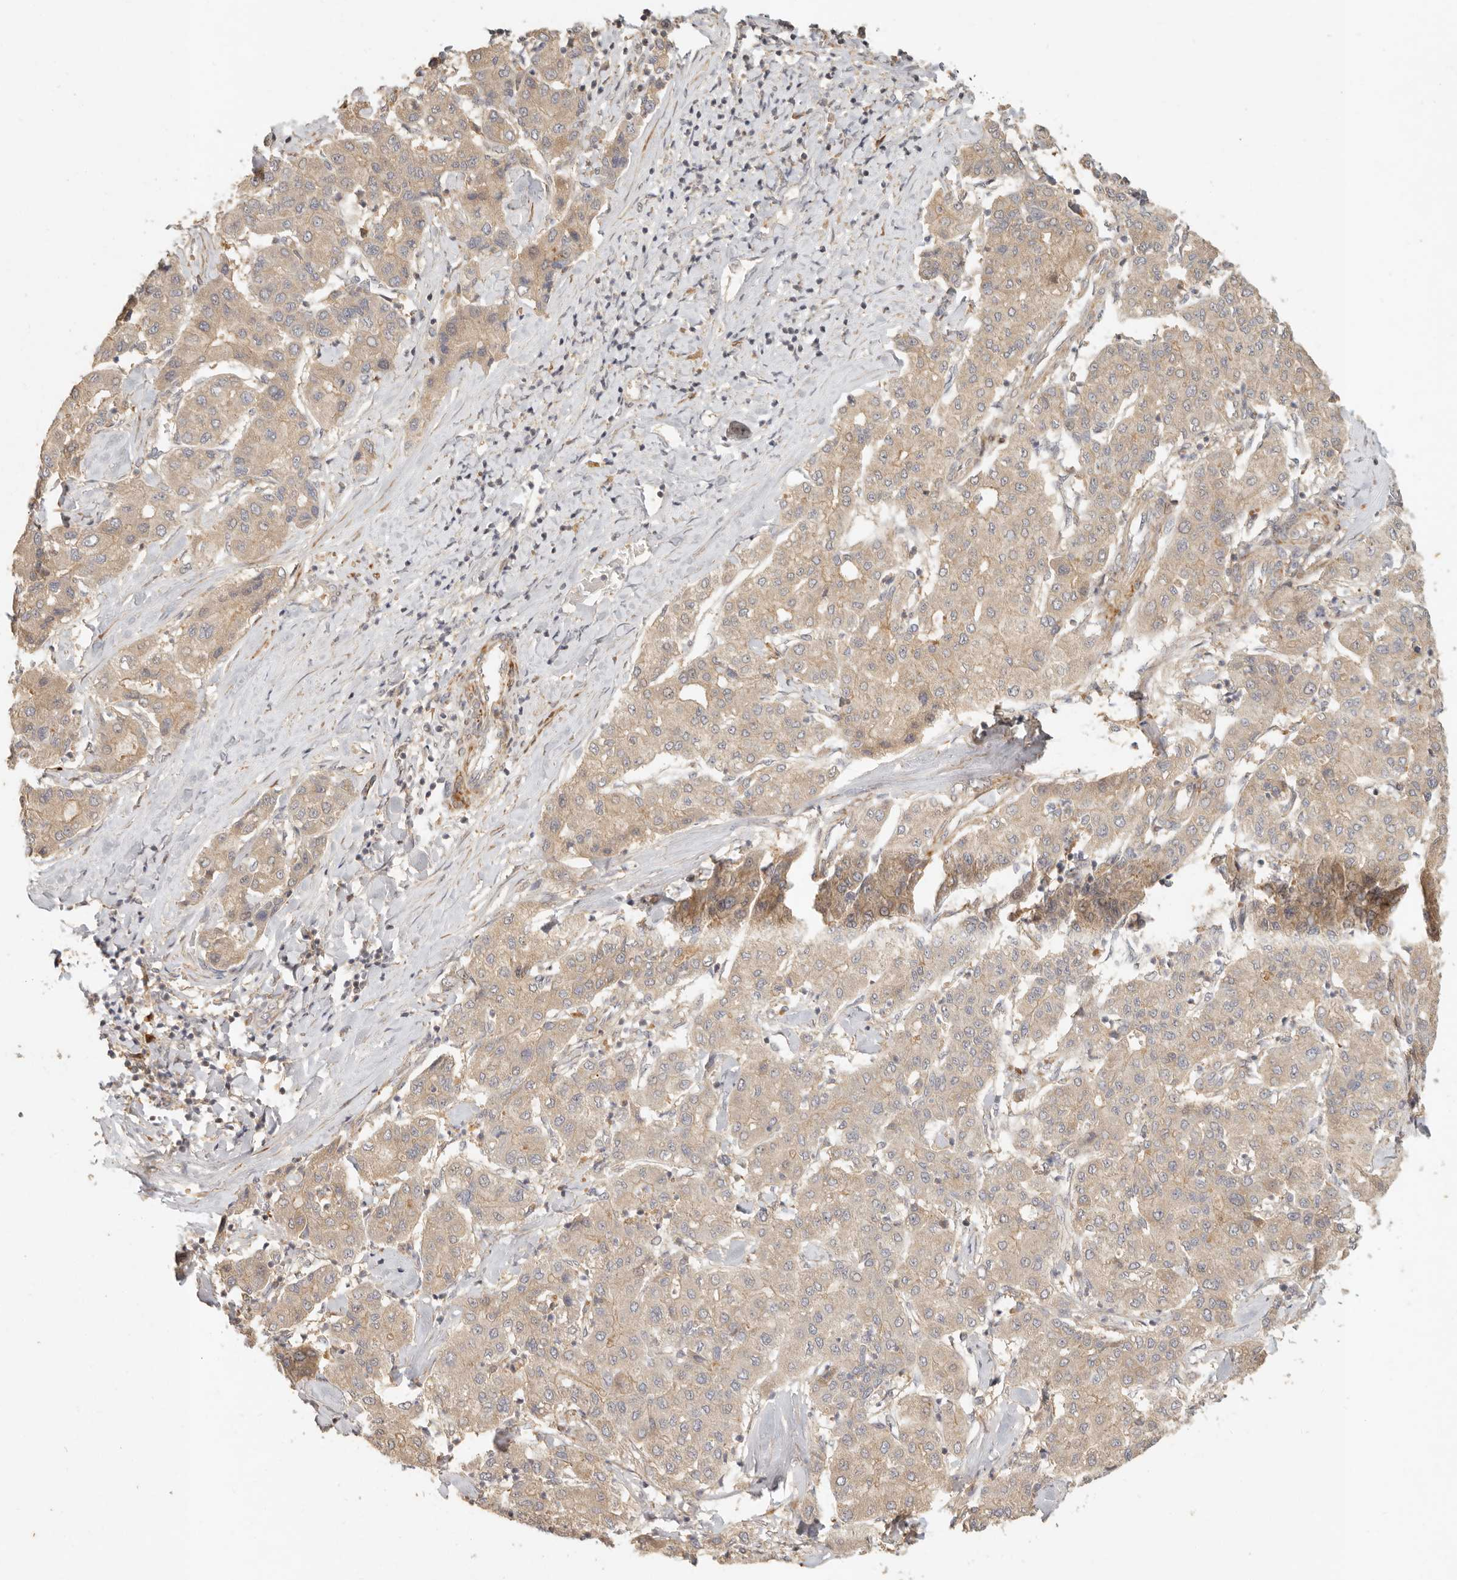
{"staining": {"intensity": "weak", "quantity": ">75%", "location": "cytoplasmic/membranous"}, "tissue": "liver cancer", "cell_type": "Tumor cells", "image_type": "cancer", "snomed": [{"axis": "morphology", "description": "Carcinoma, Hepatocellular, NOS"}, {"axis": "topography", "description": "Liver"}], "caption": "A high-resolution photomicrograph shows immunohistochemistry staining of liver cancer, which exhibits weak cytoplasmic/membranous staining in approximately >75% of tumor cells.", "gene": "VIPR1", "patient": {"sex": "male", "age": 65}}